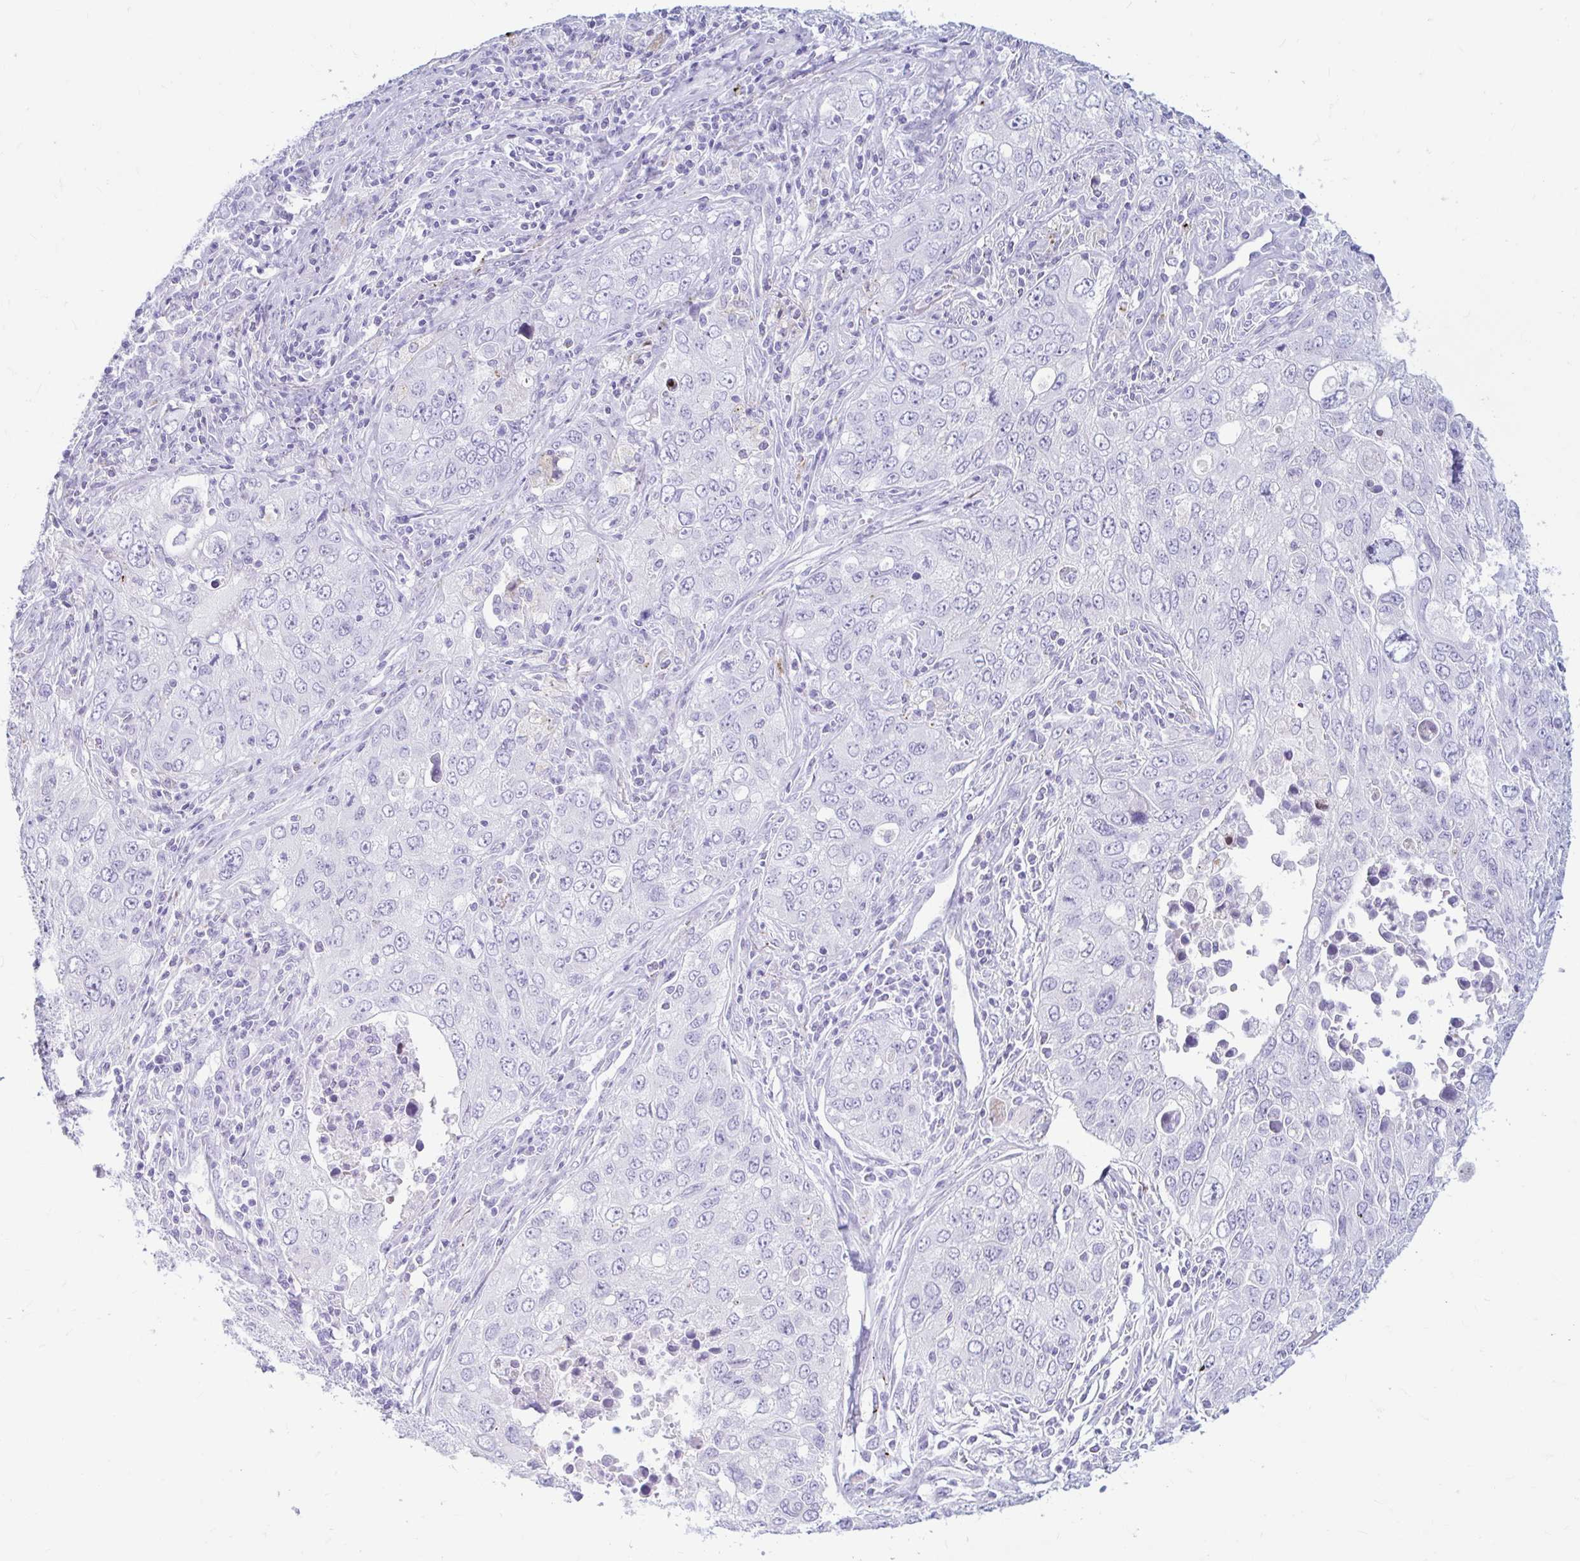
{"staining": {"intensity": "negative", "quantity": "none", "location": "none"}, "tissue": "lung cancer", "cell_type": "Tumor cells", "image_type": "cancer", "snomed": [{"axis": "morphology", "description": "Adenocarcinoma, NOS"}, {"axis": "morphology", "description": "Adenocarcinoma, metastatic, NOS"}, {"axis": "topography", "description": "Lymph node"}, {"axis": "topography", "description": "Lung"}], "caption": "Micrograph shows no protein expression in tumor cells of metastatic adenocarcinoma (lung) tissue.", "gene": "ERICH6", "patient": {"sex": "female", "age": 42}}